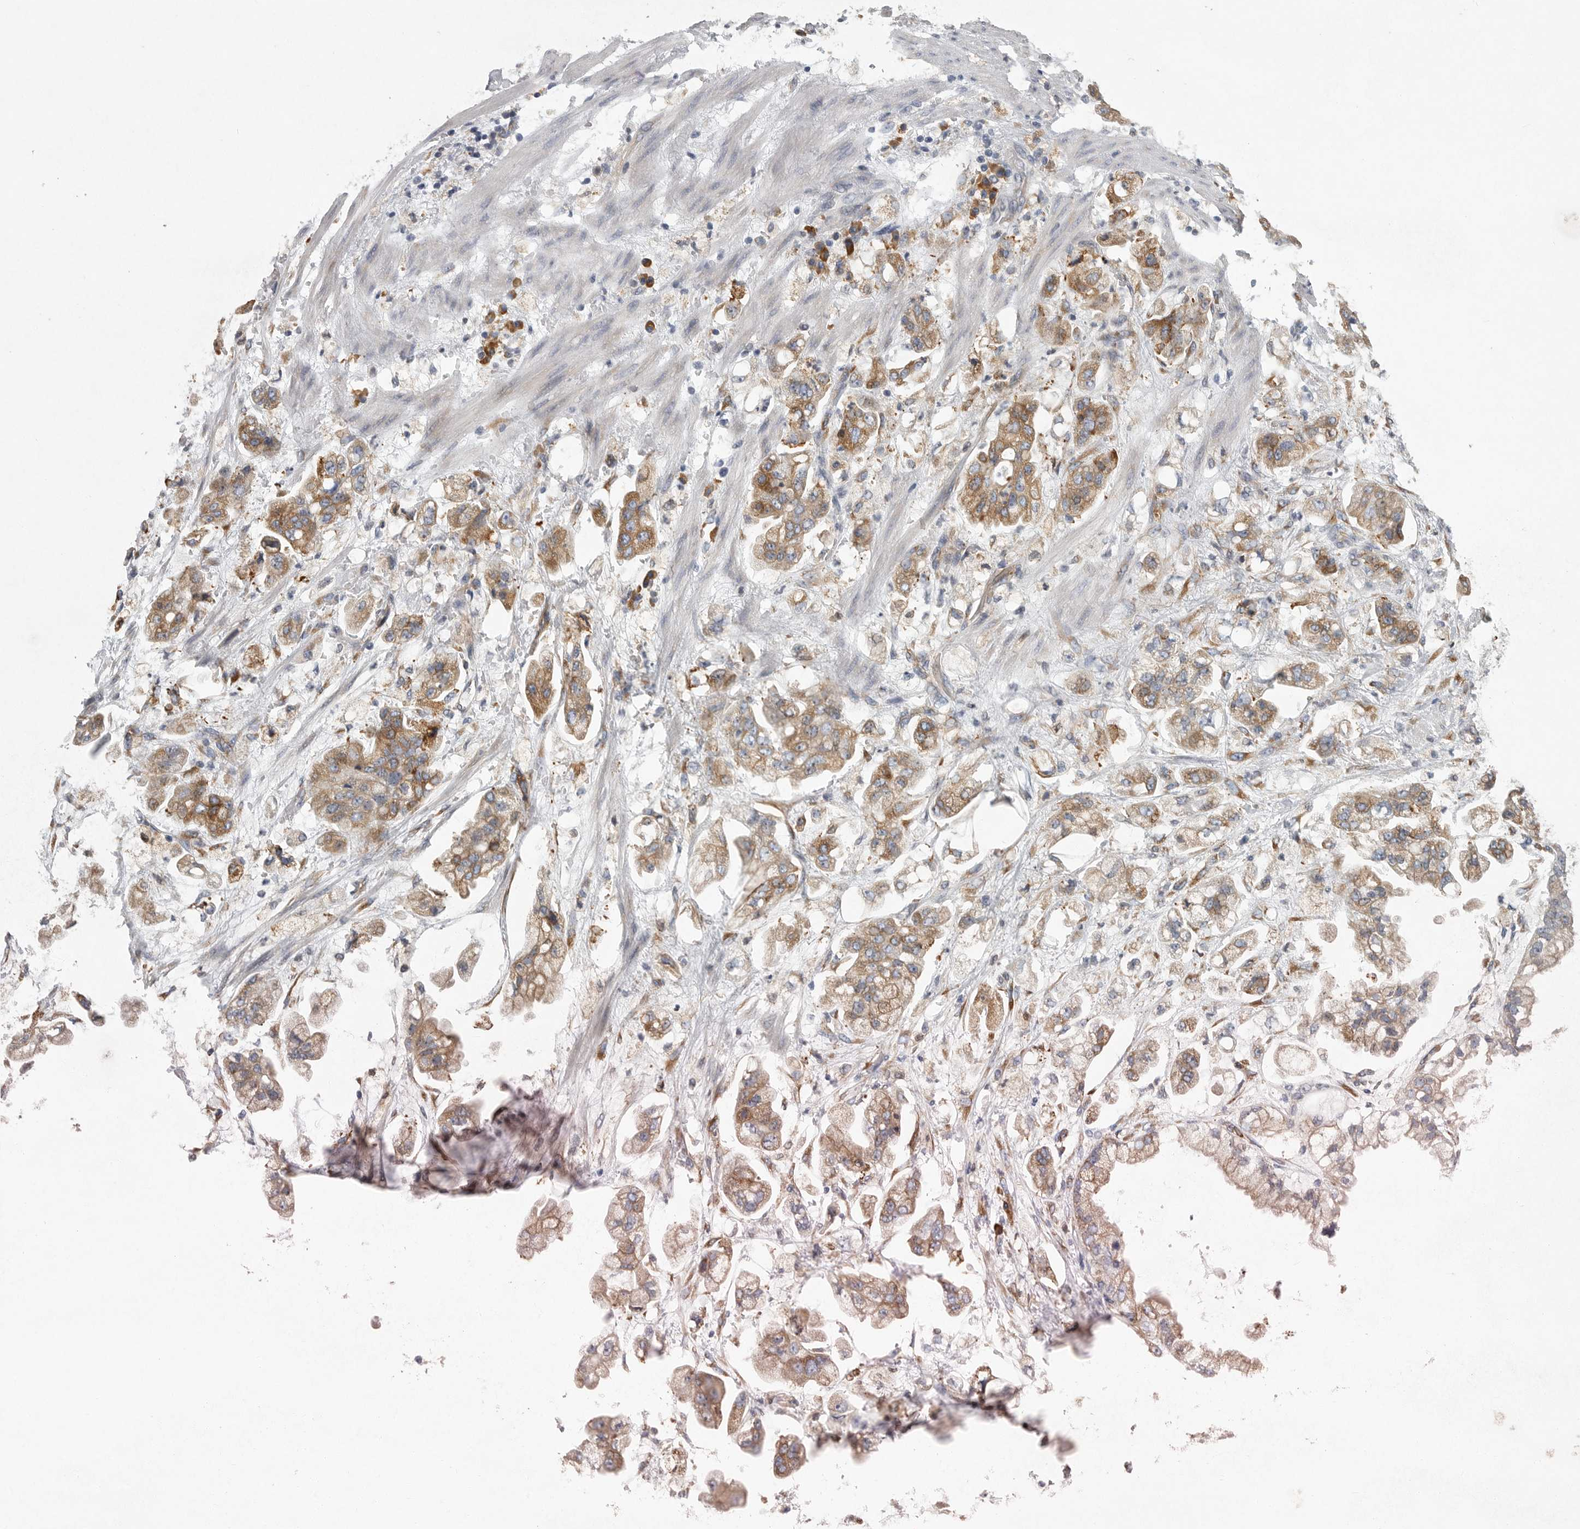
{"staining": {"intensity": "moderate", "quantity": ">75%", "location": "cytoplasmic/membranous"}, "tissue": "stomach cancer", "cell_type": "Tumor cells", "image_type": "cancer", "snomed": [{"axis": "morphology", "description": "Adenocarcinoma, NOS"}, {"axis": "topography", "description": "Stomach"}], "caption": "Stomach adenocarcinoma stained with IHC displays moderate cytoplasmic/membranous positivity in approximately >75% of tumor cells. (brown staining indicates protein expression, while blue staining denotes nuclei).", "gene": "MINPP1", "patient": {"sex": "male", "age": 62}}